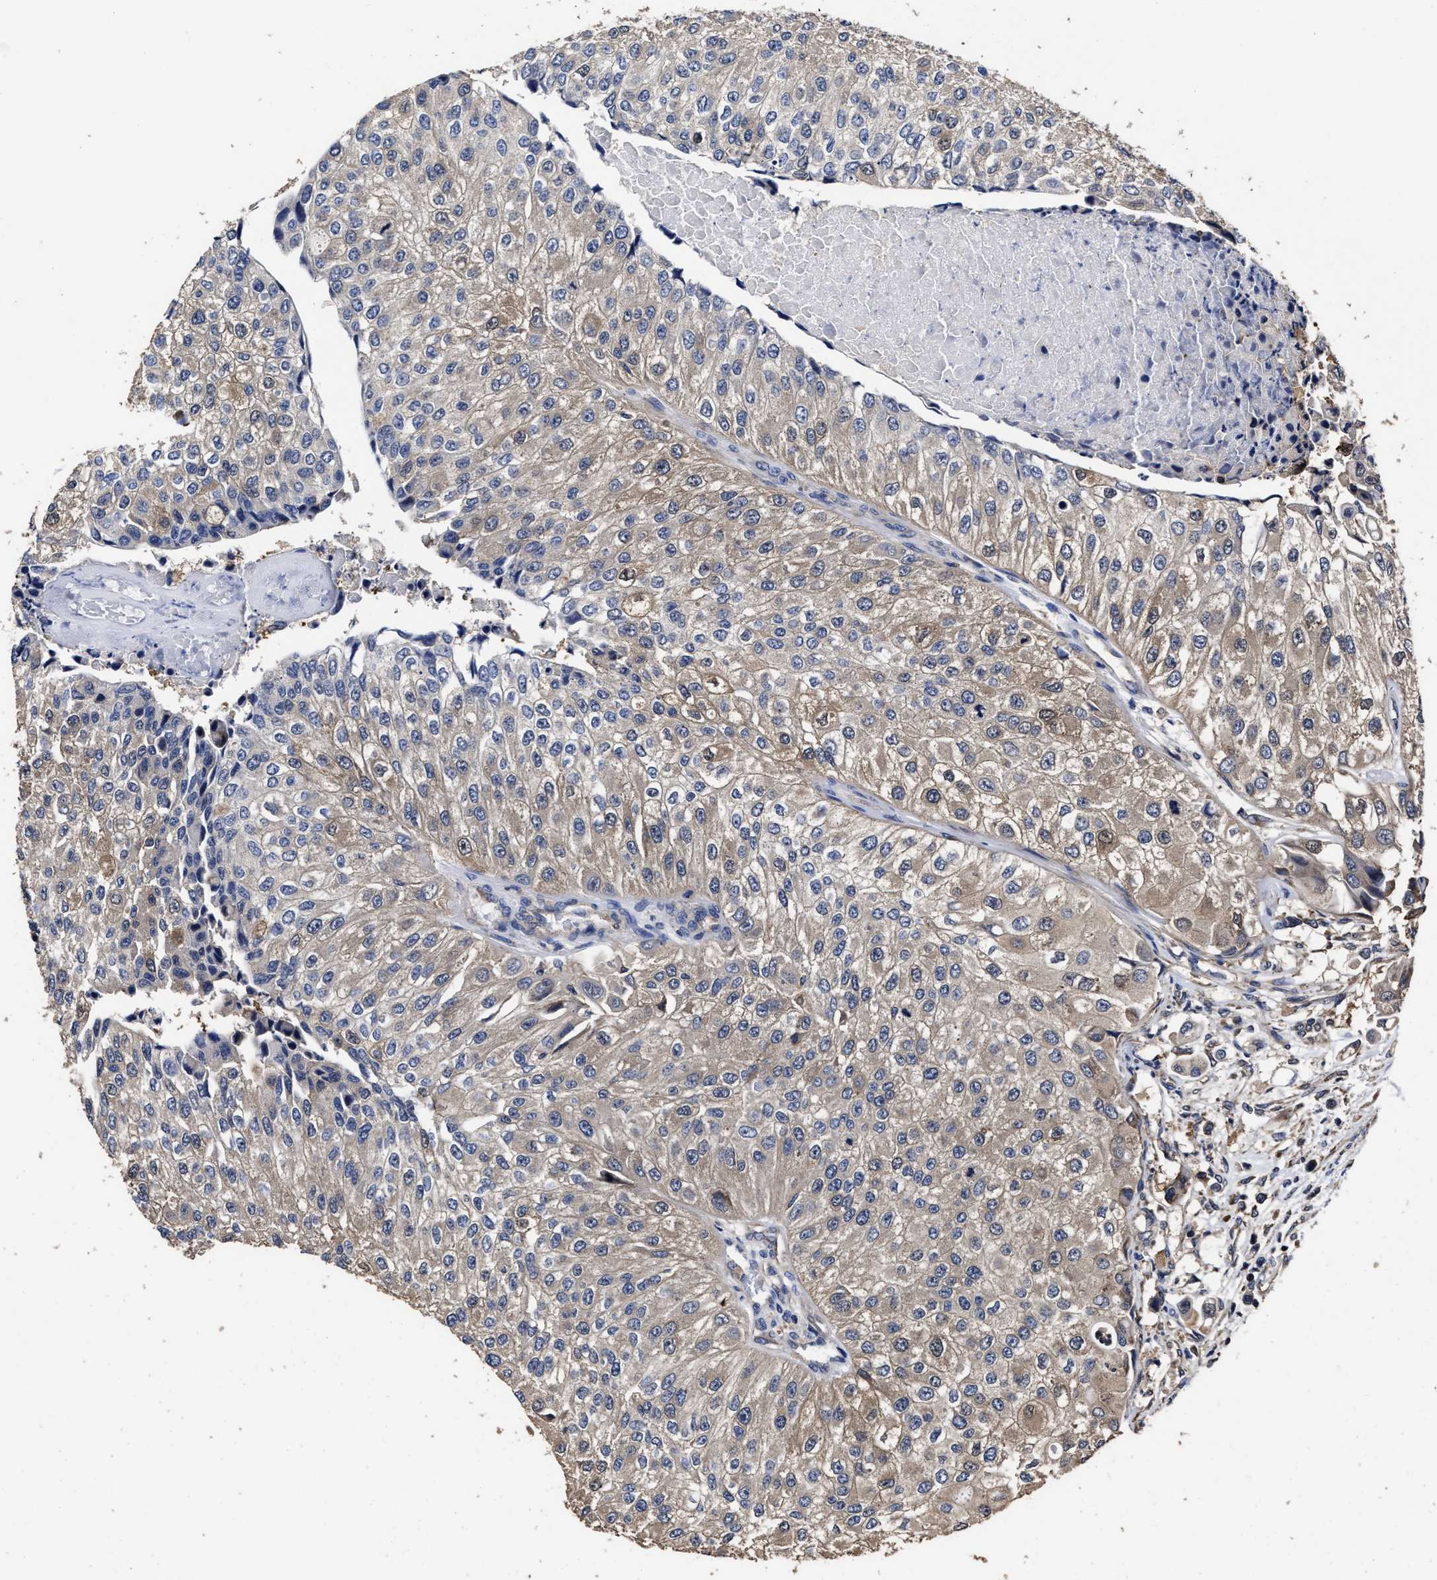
{"staining": {"intensity": "weak", "quantity": "25%-75%", "location": "cytoplasmic/membranous"}, "tissue": "urothelial cancer", "cell_type": "Tumor cells", "image_type": "cancer", "snomed": [{"axis": "morphology", "description": "Urothelial carcinoma, High grade"}, {"axis": "topography", "description": "Kidney"}, {"axis": "topography", "description": "Urinary bladder"}], "caption": "This is a histology image of immunohistochemistry (IHC) staining of urothelial carcinoma (high-grade), which shows weak positivity in the cytoplasmic/membranous of tumor cells.", "gene": "AVEN", "patient": {"sex": "male", "age": 77}}